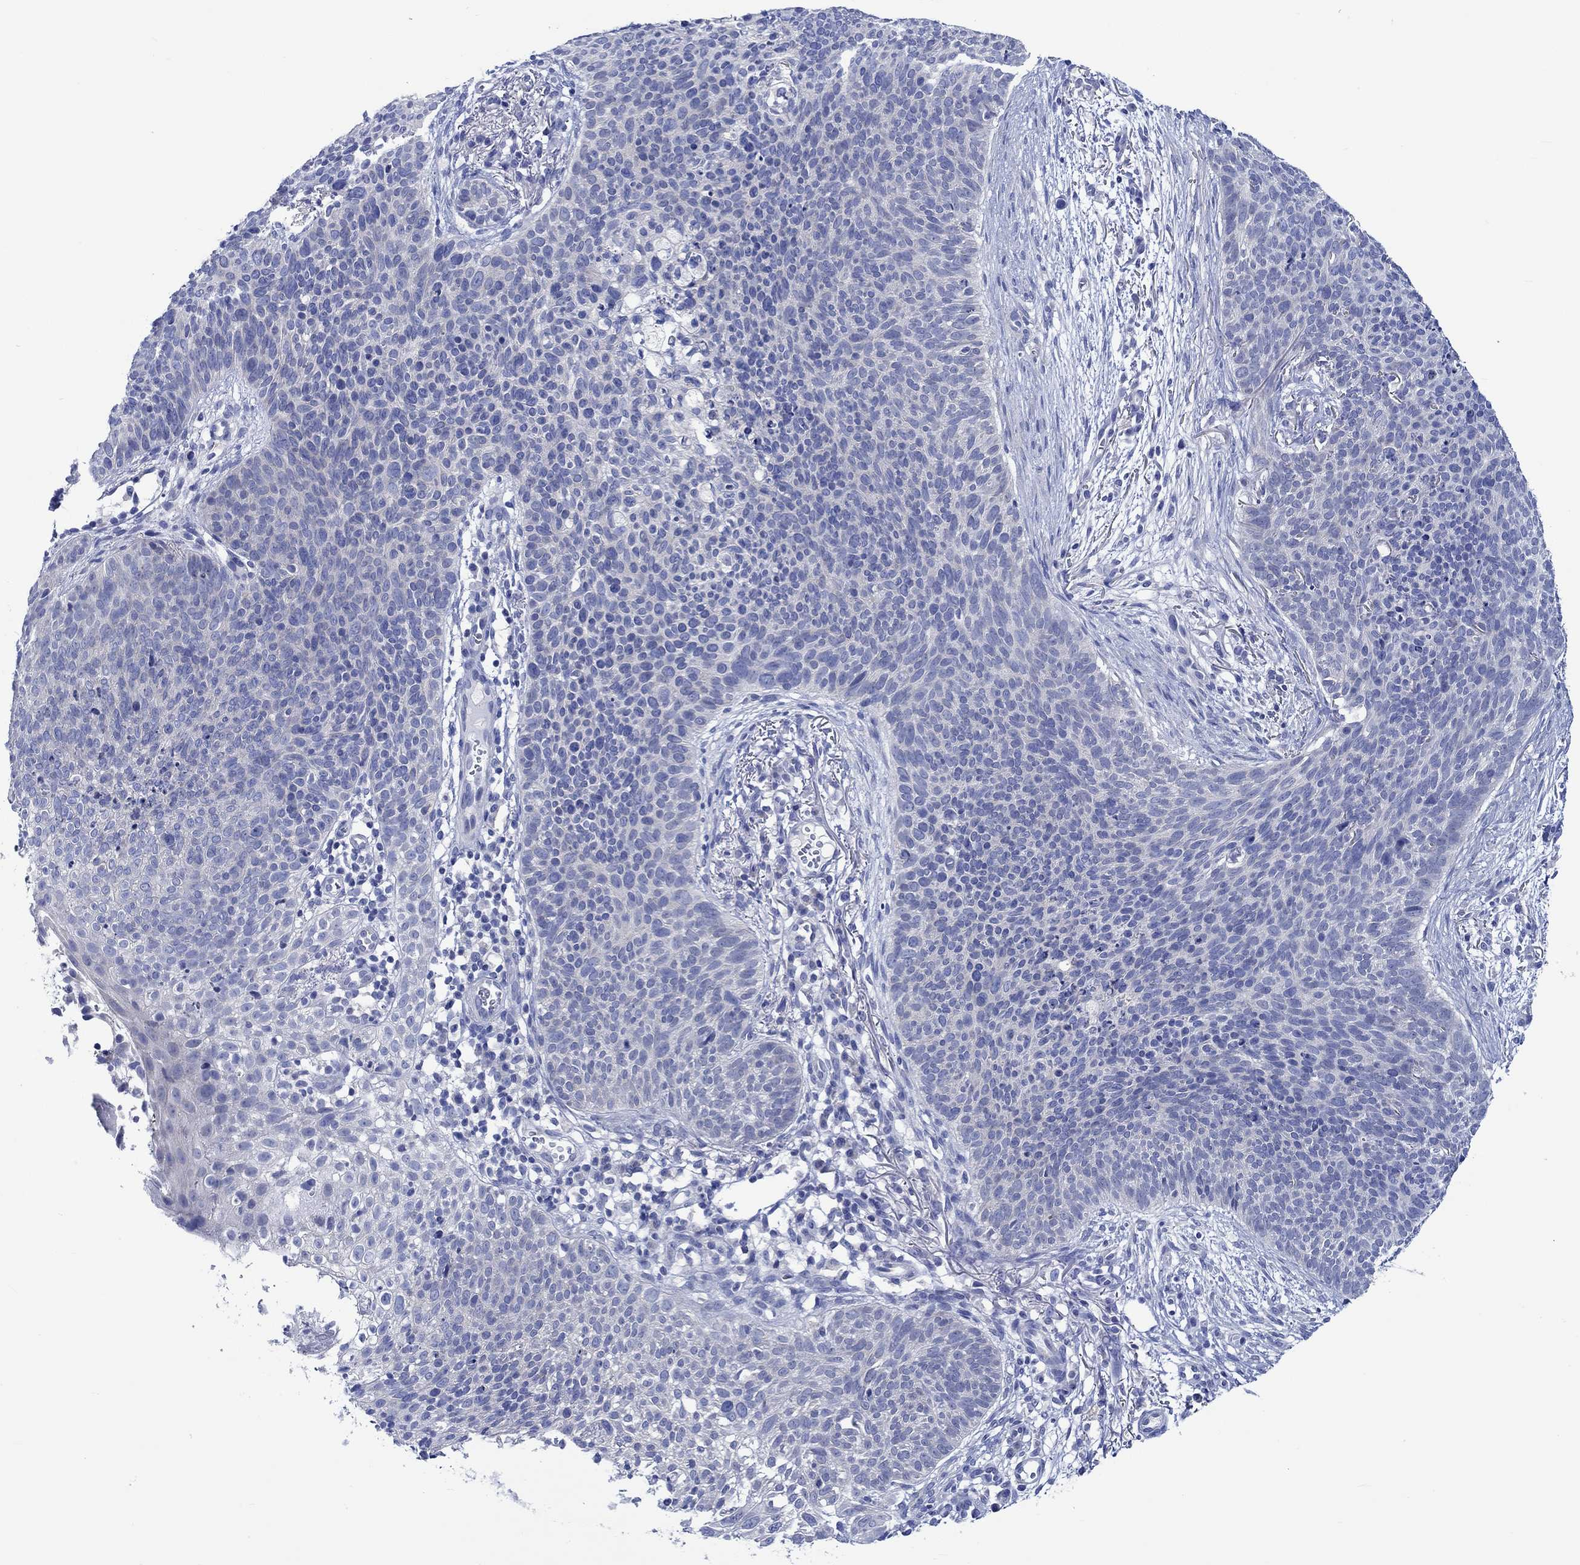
{"staining": {"intensity": "negative", "quantity": "none", "location": "none"}, "tissue": "skin cancer", "cell_type": "Tumor cells", "image_type": "cancer", "snomed": [{"axis": "morphology", "description": "Basal cell carcinoma"}, {"axis": "topography", "description": "Skin"}], "caption": "Tumor cells show no significant protein staining in basal cell carcinoma (skin).", "gene": "PTPRN2", "patient": {"sex": "male", "age": 64}}